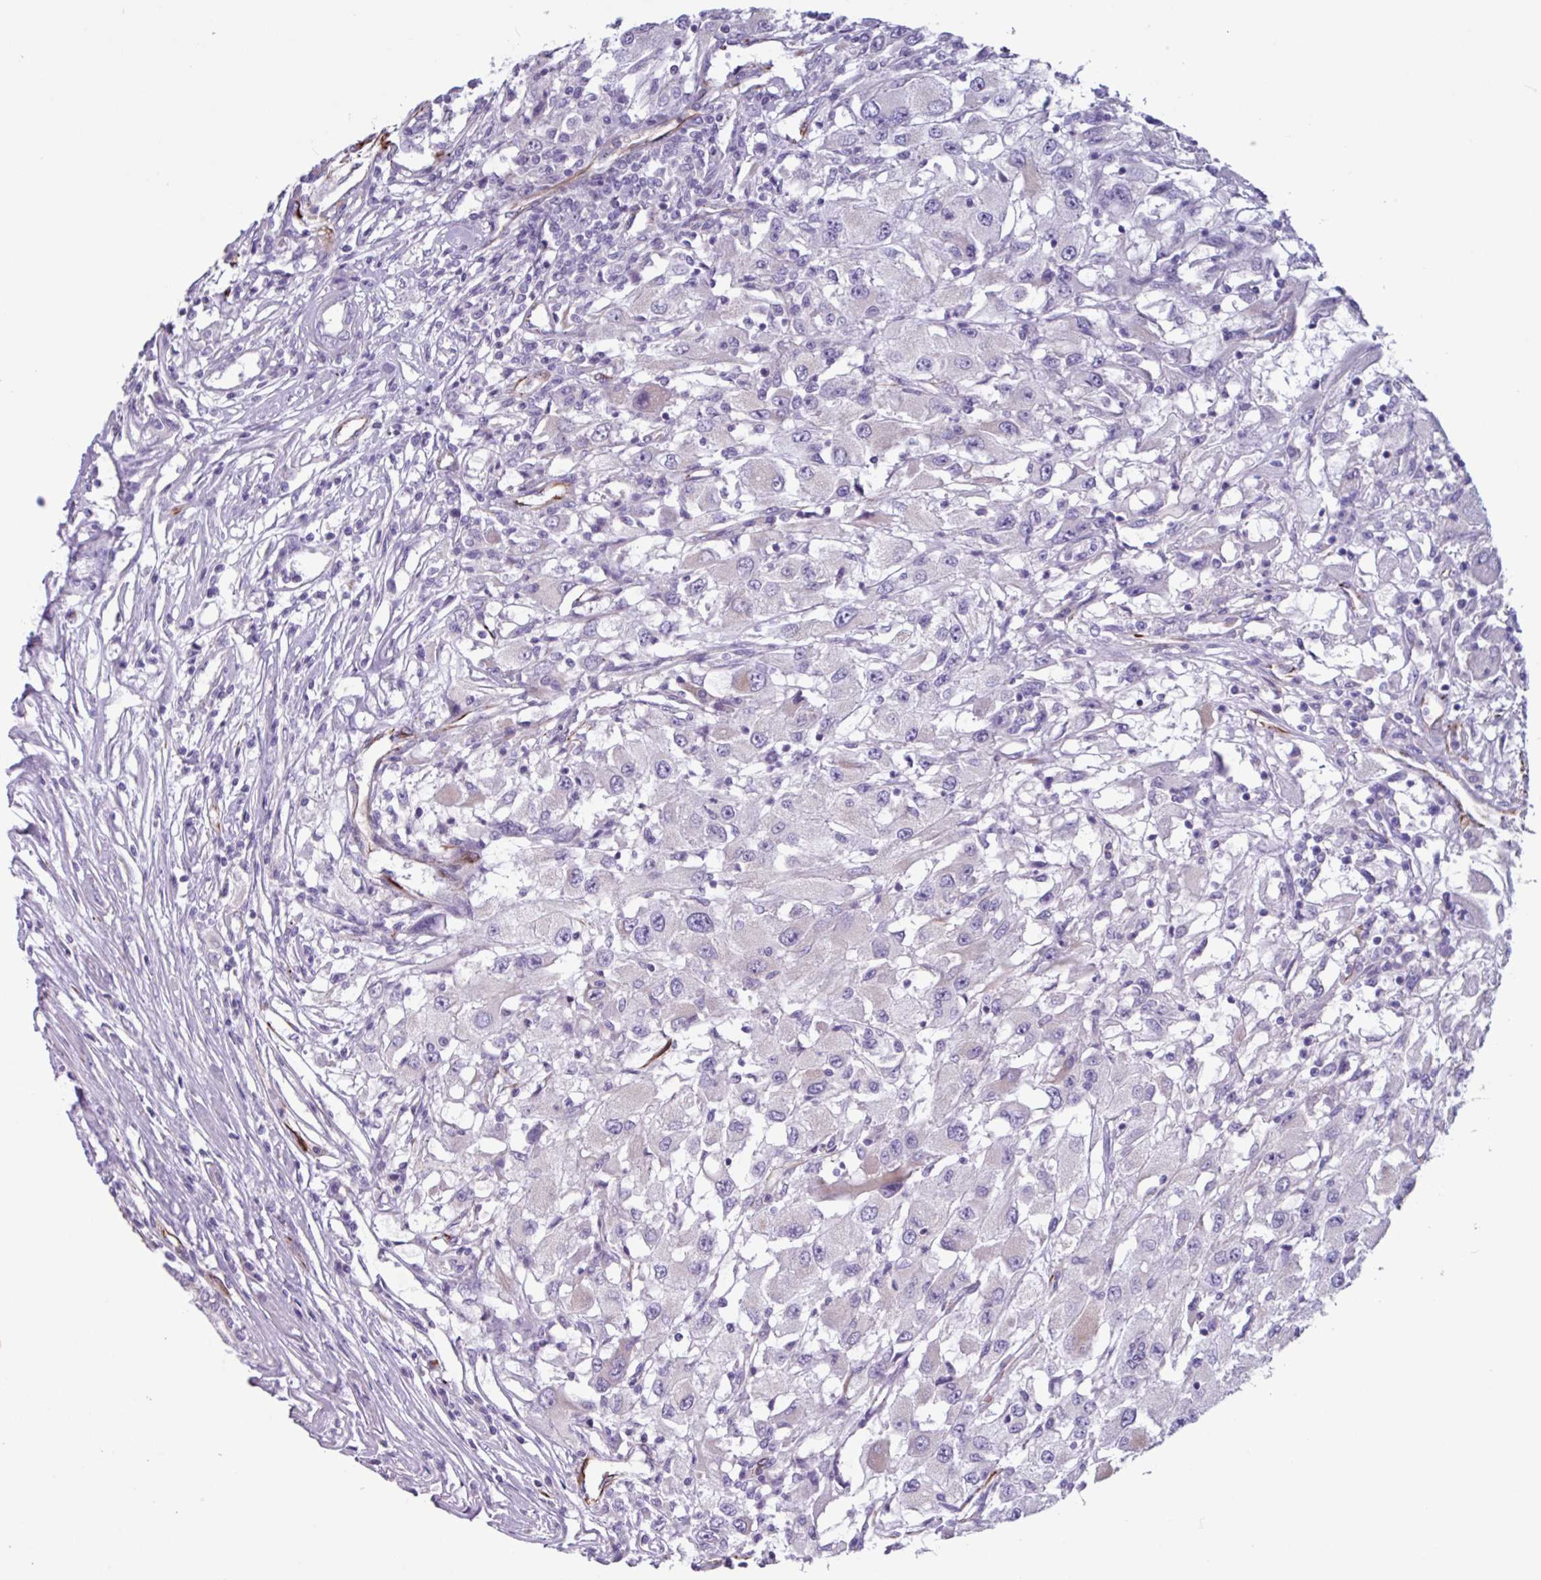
{"staining": {"intensity": "negative", "quantity": "none", "location": "none"}, "tissue": "renal cancer", "cell_type": "Tumor cells", "image_type": "cancer", "snomed": [{"axis": "morphology", "description": "Adenocarcinoma, NOS"}, {"axis": "topography", "description": "Kidney"}], "caption": "High power microscopy photomicrograph of an IHC histopathology image of adenocarcinoma (renal), revealing no significant expression in tumor cells.", "gene": "BTD", "patient": {"sex": "female", "age": 67}}